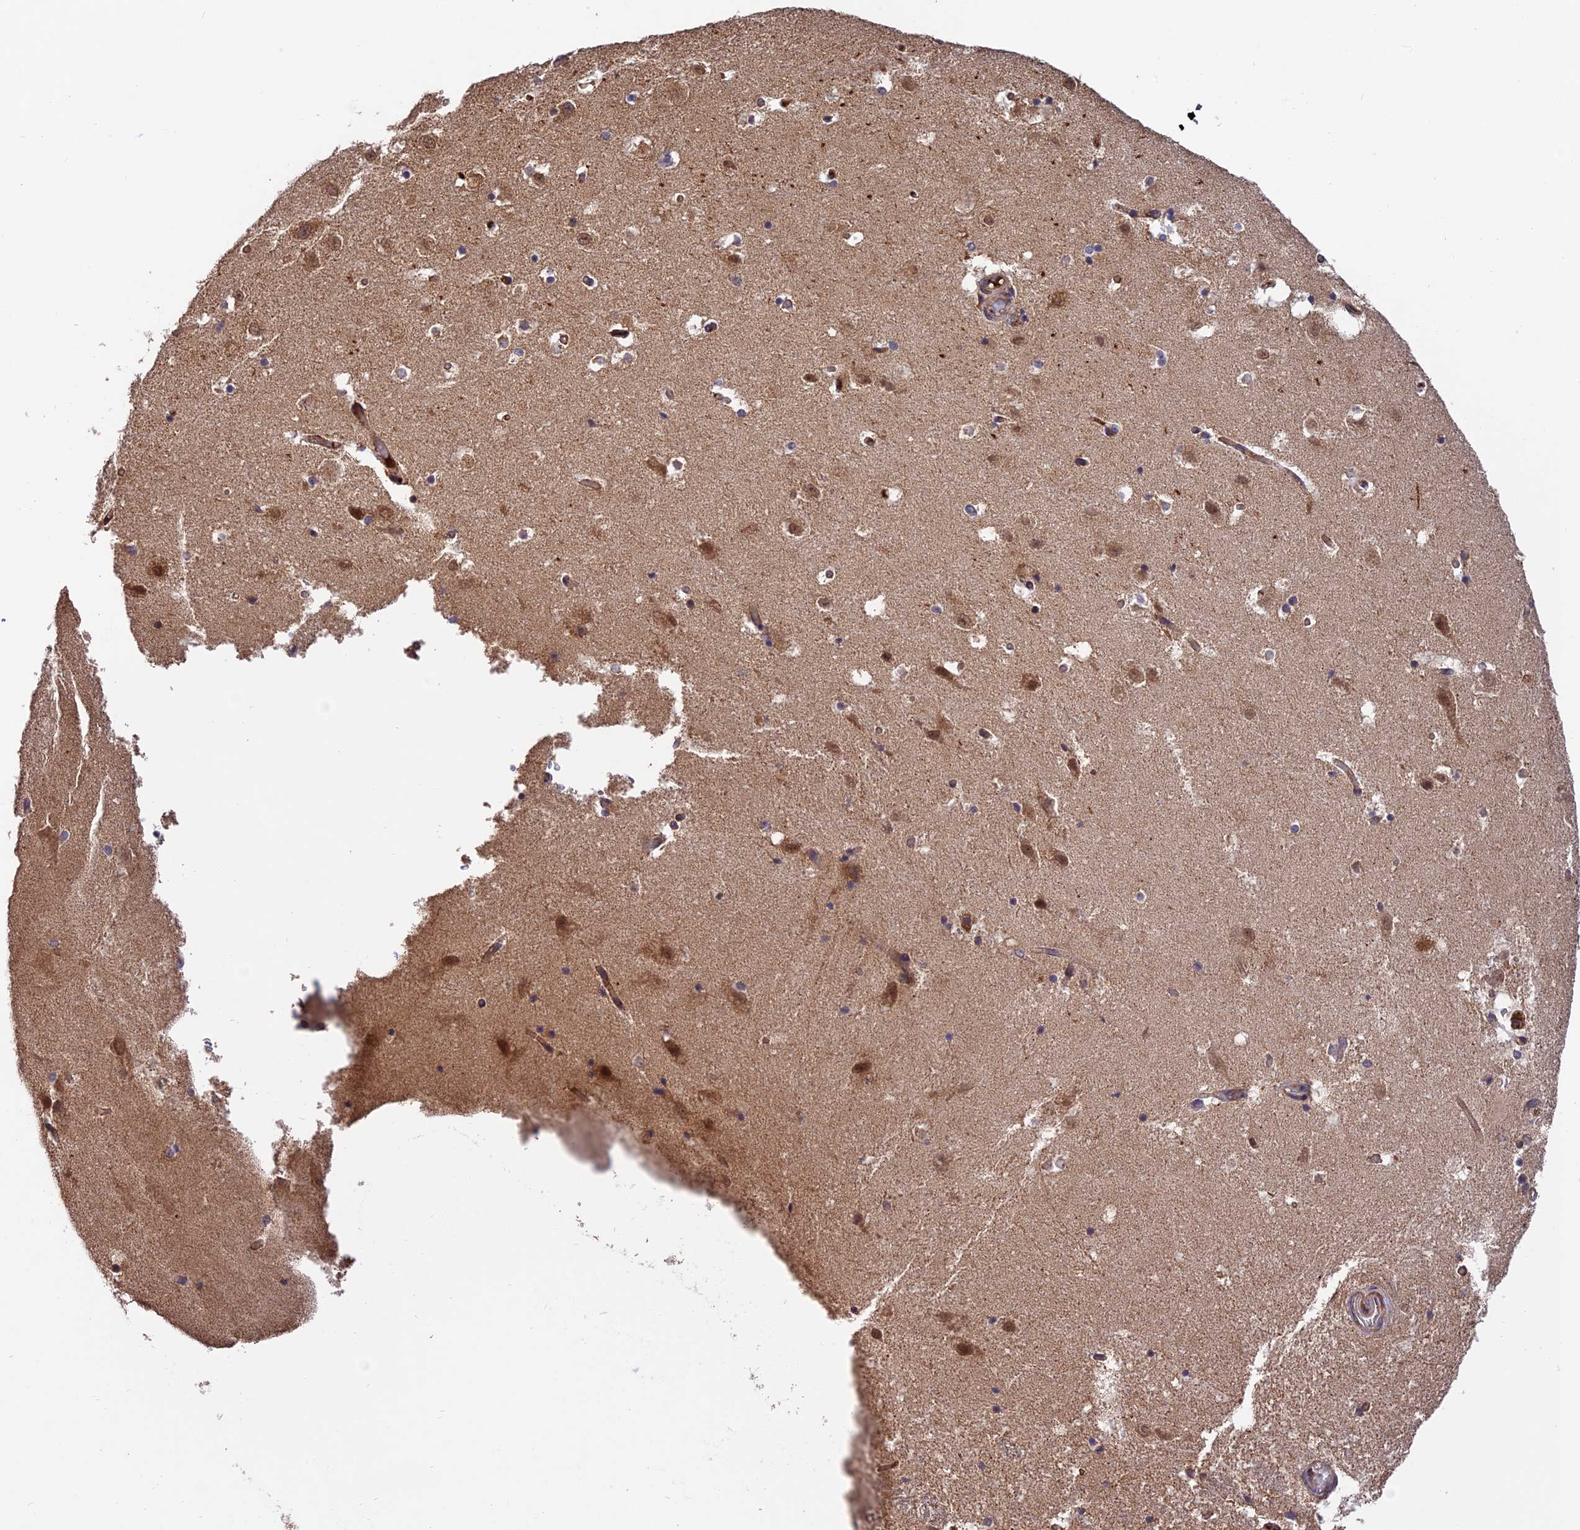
{"staining": {"intensity": "moderate", "quantity": "<25%", "location": "cytoplasmic/membranous,nuclear"}, "tissue": "hippocampus", "cell_type": "Glial cells", "image_type": "normal", "snomed": [{"axis": "morphology", "description": "Normal tissue, NOS"}, {"axis": "topography", "description": "Hippocampus"}], "caption": "Human hippocampus stained for a protein (brown) exhibits moderate cytoplasmic/membranous,nuclear positive expression in about <25% of glial cells.", "gene": "MNS1", "patient": {"sex": "female", "age": 52}}